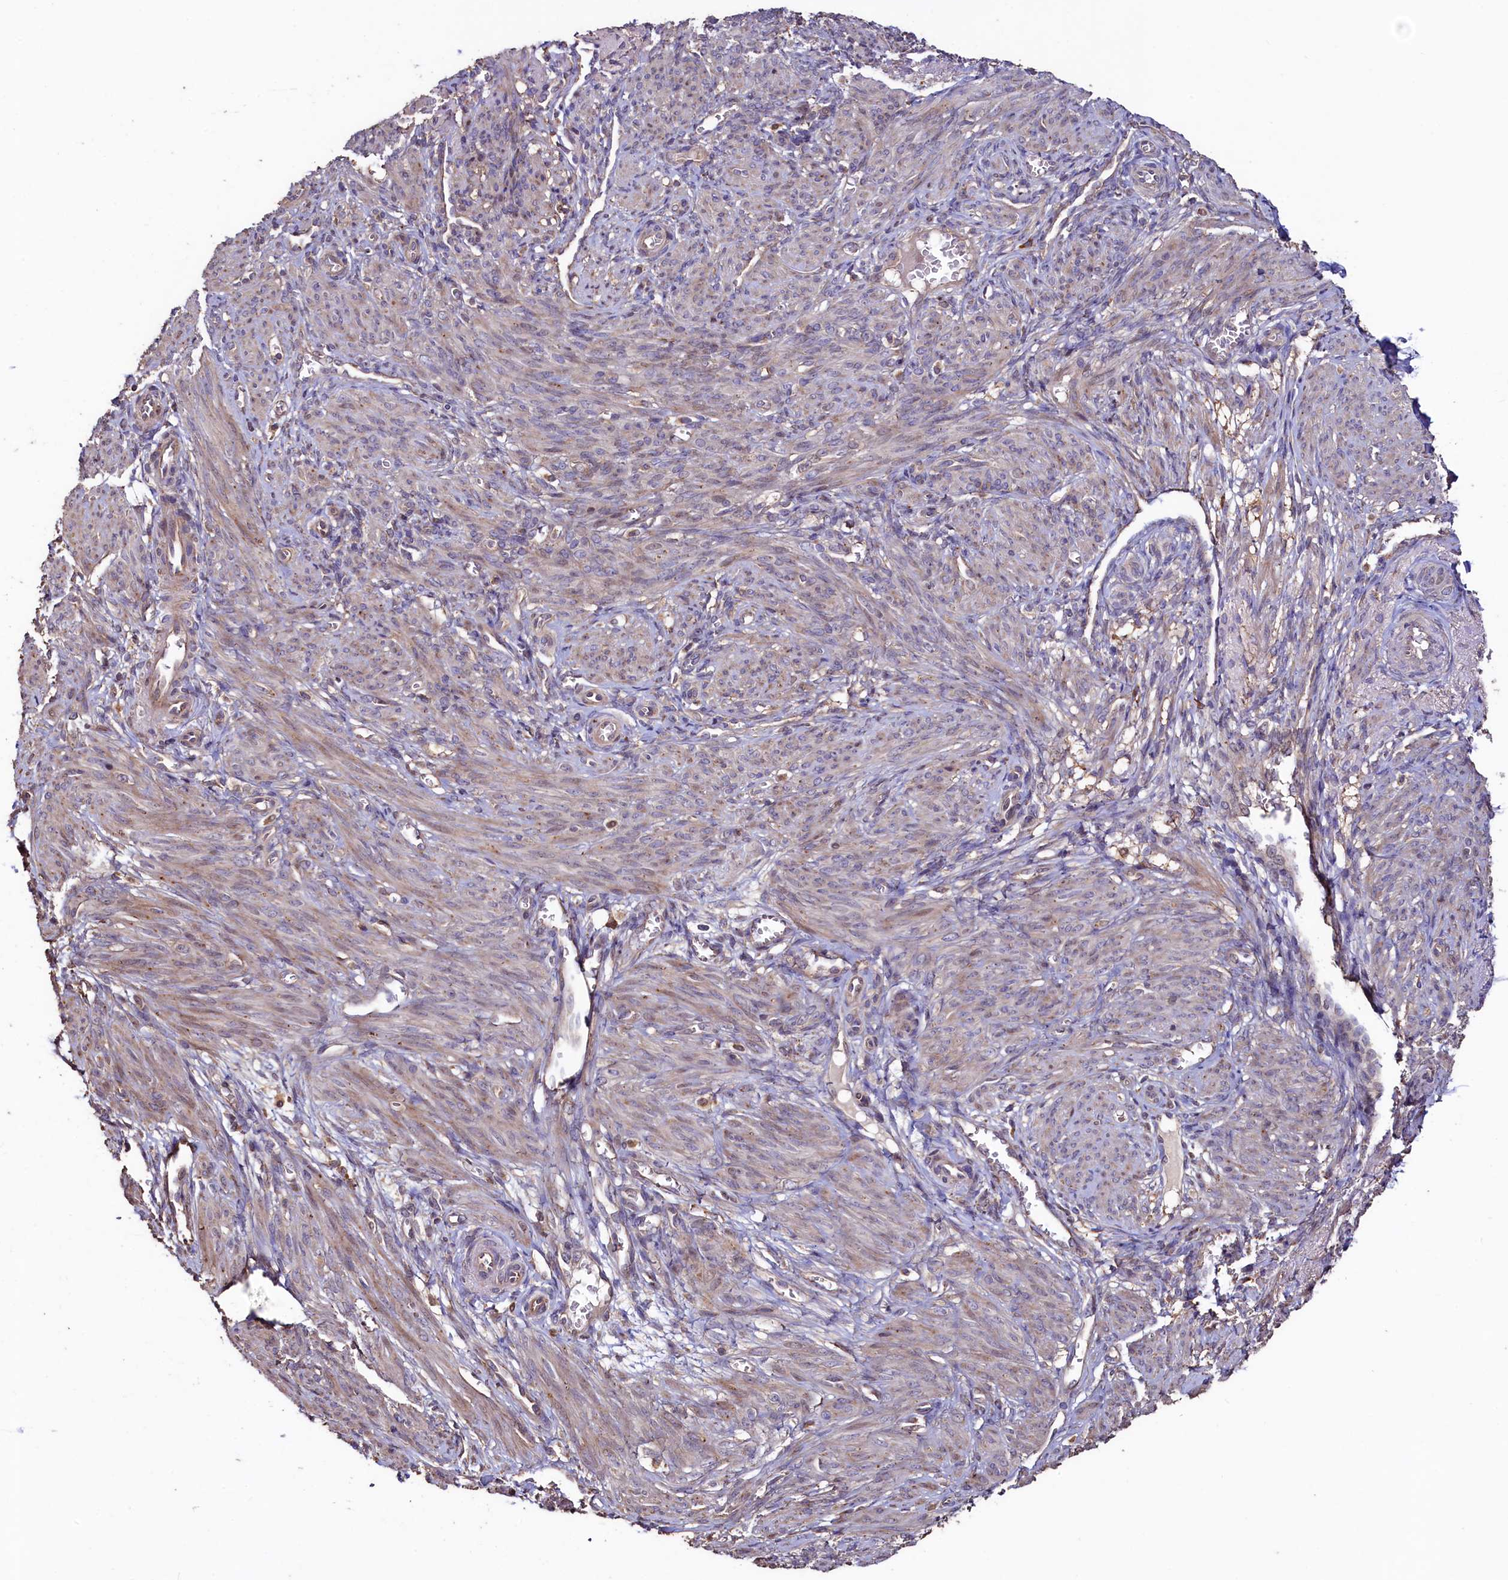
{"staining": {"intensity": "weak", "quantity": "25%-75%", "location": "cytoplasmic/membranous"}, "tissue": "smooth muscle", "cell_type": "Smooth muscle cells", "image_type": "normal", "snomed": [{"axis": "morphology", "description": "Normal tissue, NOS"}, {"axis": "topography", "description": "Smooth muscle"}], "caption": "Brown immunohistochemical staining in normal smooth muscle reveals weak cytoplasmic/membranous positivity in approximately 25%-75% of smooth muscle cells.", "gene": "TMEM98", "patient": {"sex": "female", "age": 39}}